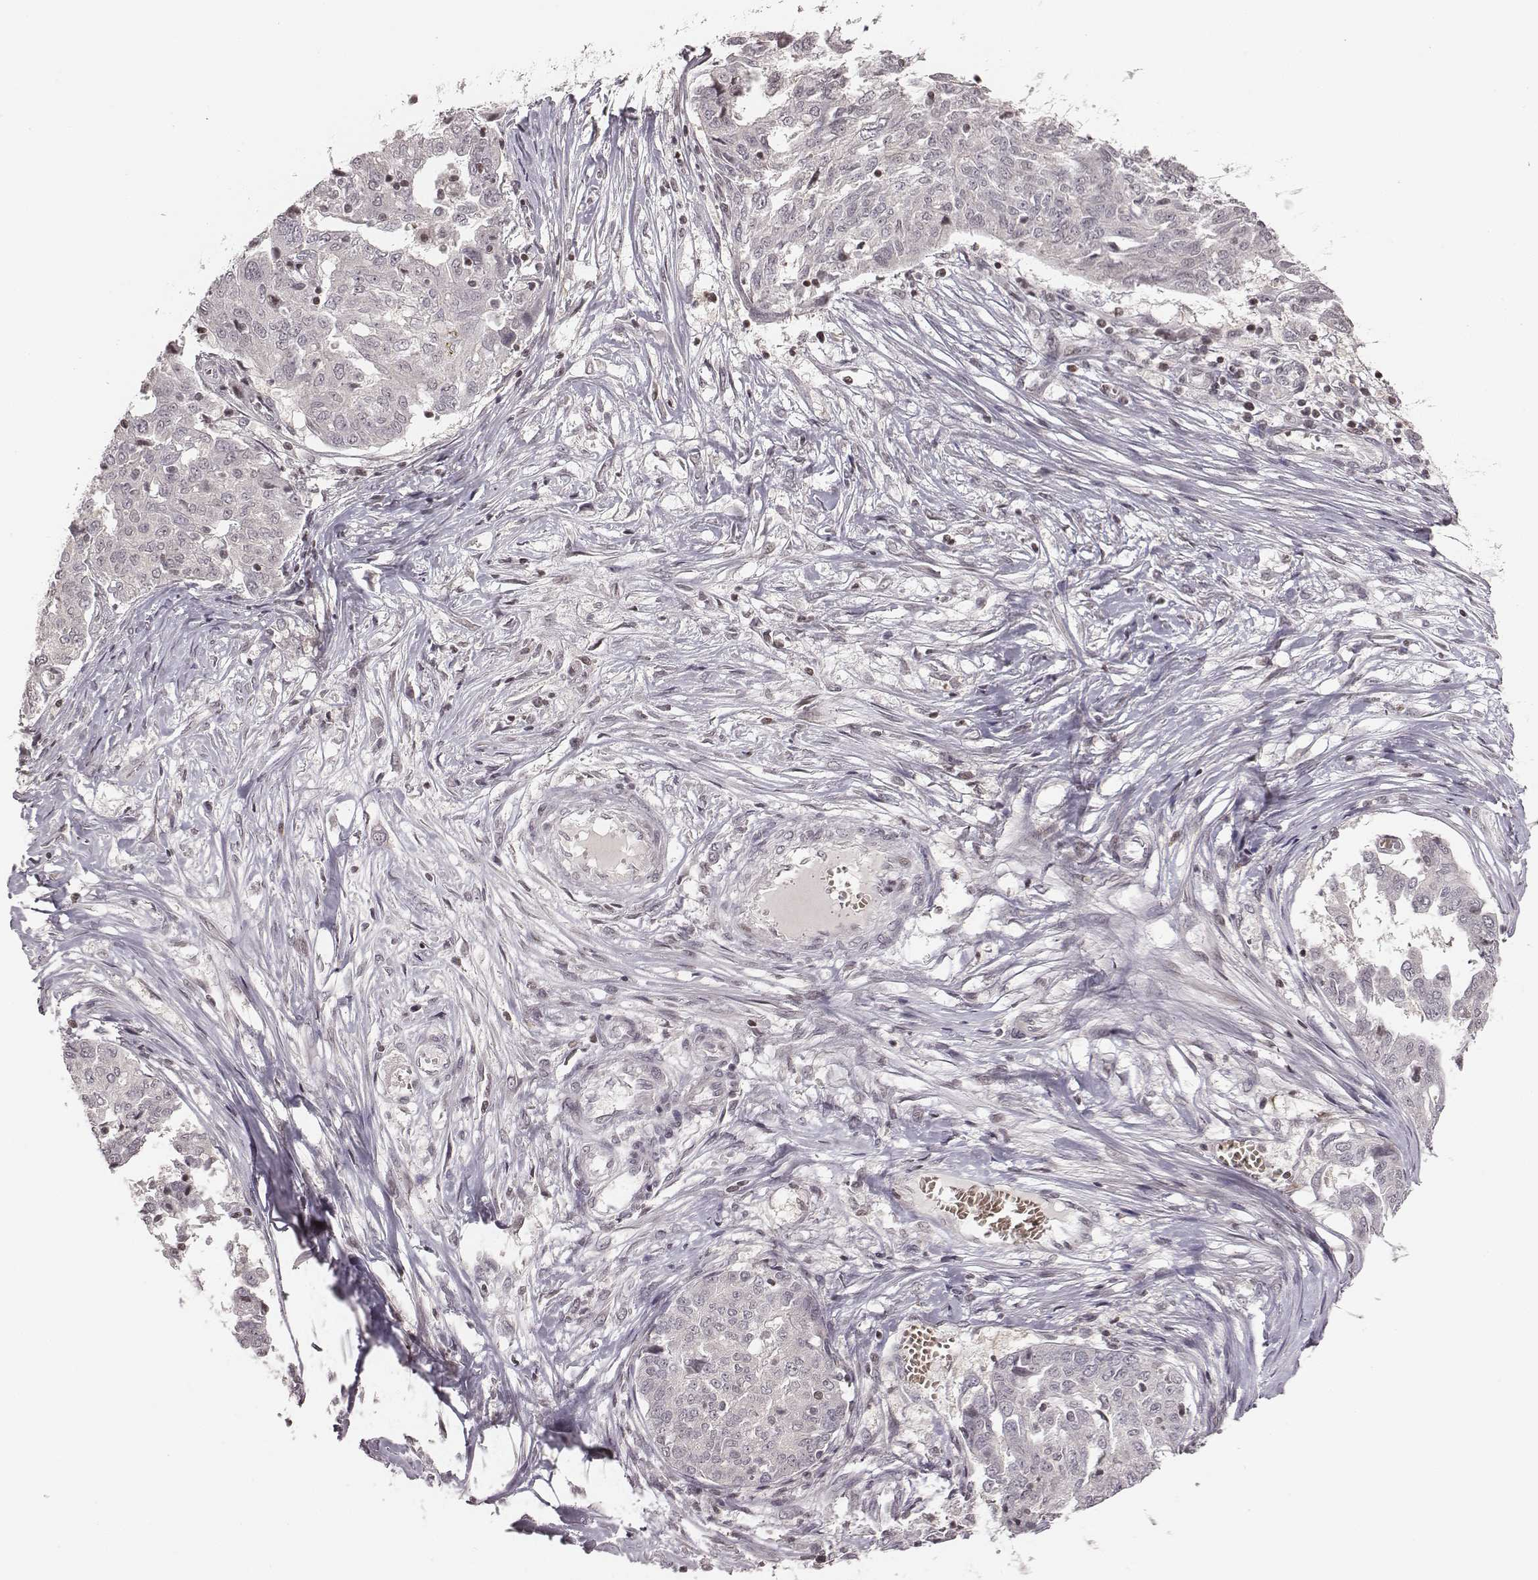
{"staining": {"intensity": "negative", "quantity": "none", "location": "none"}, "tissue": "ovarian cancer", "cell_type": "Tumor cells", "image_type": "cancer", "snomed": [{"axis": "morphology", "description": "Cystadenocarcinoma, serous, NOS"}, {"axis": "topography", "description": "Ovary"}], "caption": "DAB immunohistochemical staining of ovarian cancer (serous cystadenocarcinoma) reveals no significant expression in tumor cells.", "gene": "GRM4", "patient": {"sex": "female", "age": 67}}